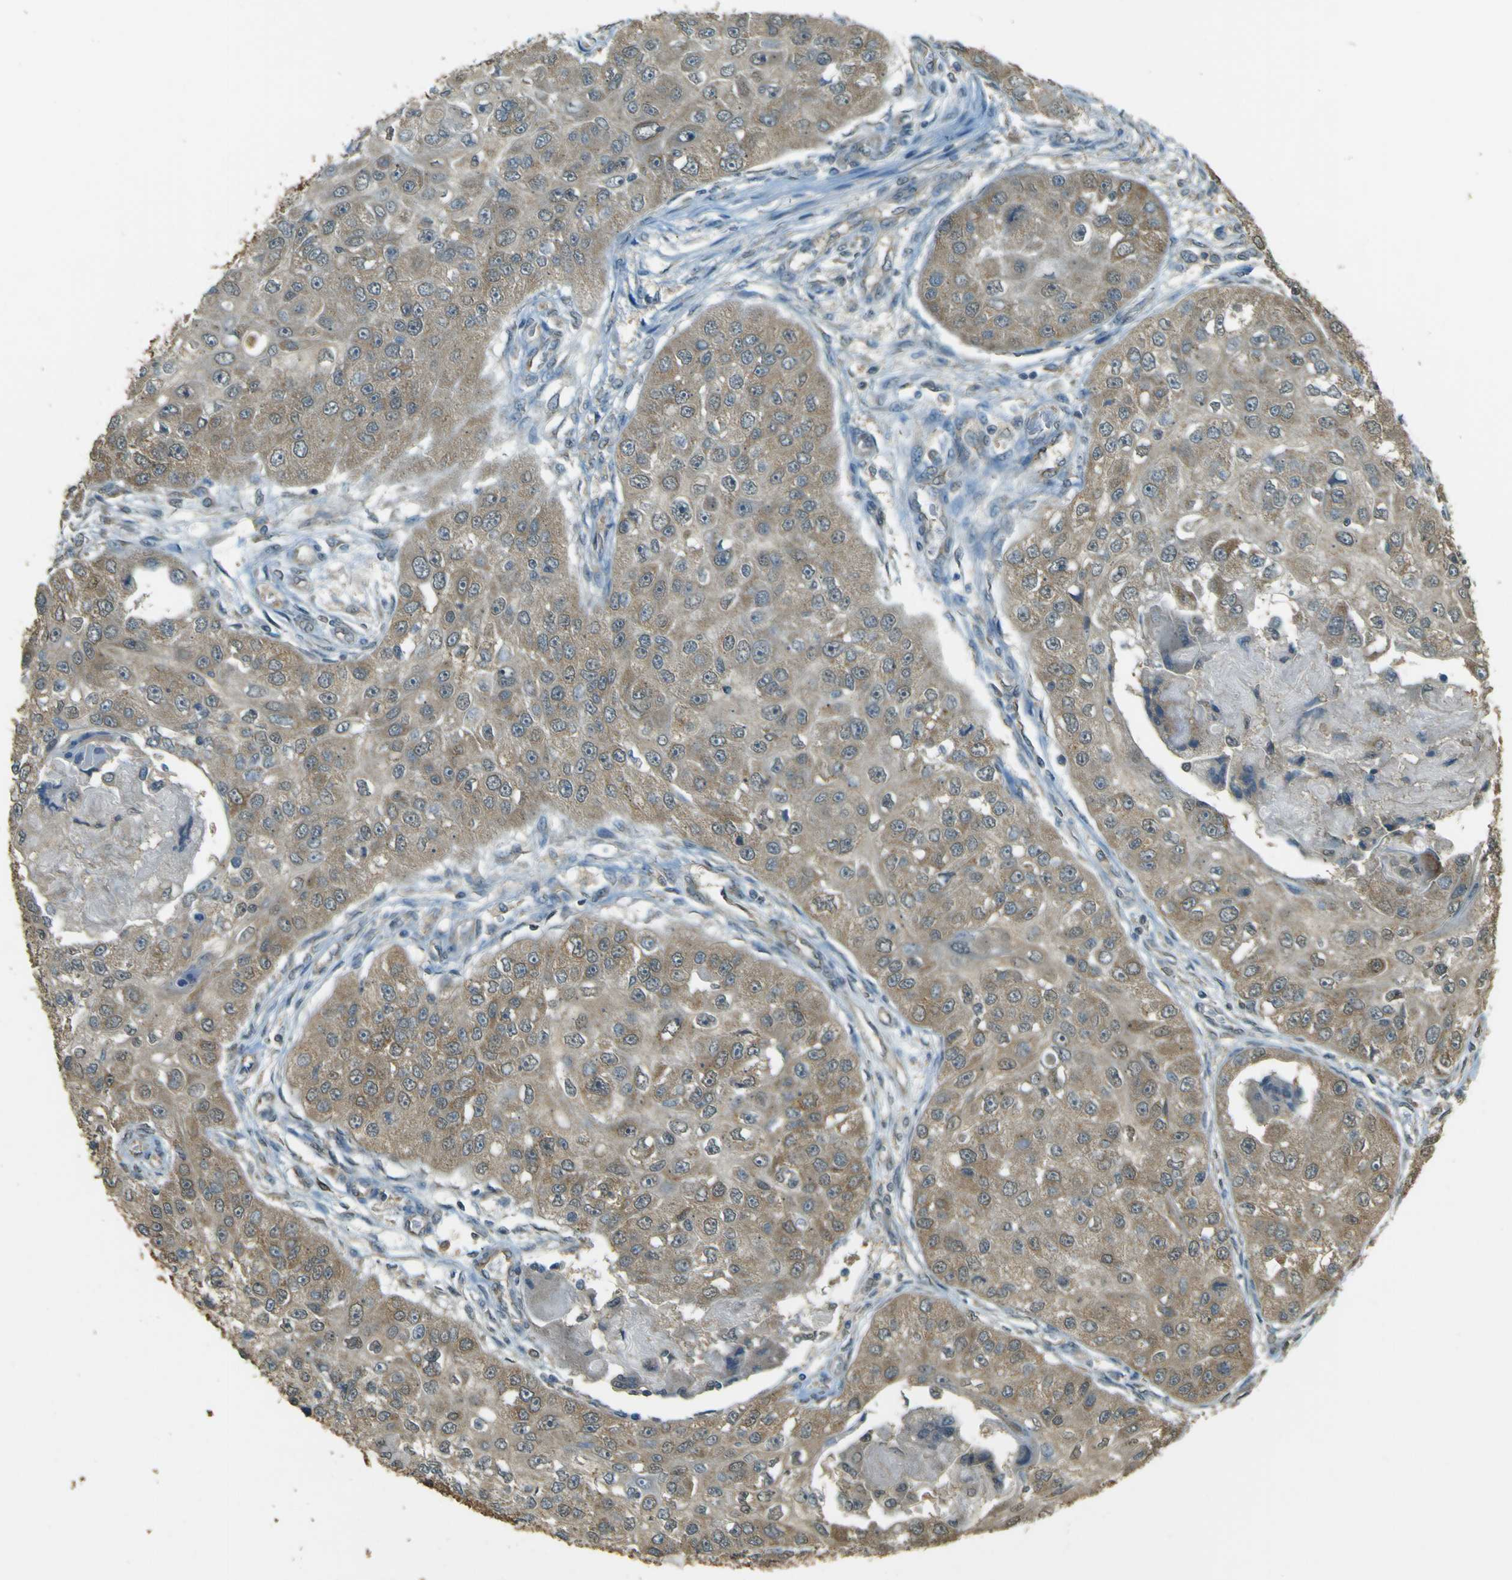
{"staining": {"intensity": "weak", "quantity": ">75%", "location": "cytoplasmic/membranous"}, "tissue": "head and neck cancer", "cell_type": "Tumor cells", "image_type": "cancer", "snomed": [{"axis": "morphology", "description": "Normal tissue, NOS"}, {"axis": "morphology", "description": "Squamous cell carcinoma, NOS"}, {"axis": "topography", "description": "Skeletal muscle"}, {"axis": "topography", "description": "Head-Neck"}], "caption": "High-magnification brightfield microscopy of head and neck squamous cell carcinoma stained with DAB (brown) and counterstained with hematoxylin (blue). tumor cells exhibit weak cytoplasmic/membranous staining is seen in approximately>75% of cells. The protein of interest is stained brown, and the nuclei are stained in blue (DAB IHC with brightfield microscopy, high magnification).", "gene": "GOLGA1", "patient": {"sex": "male", "age": 51}}